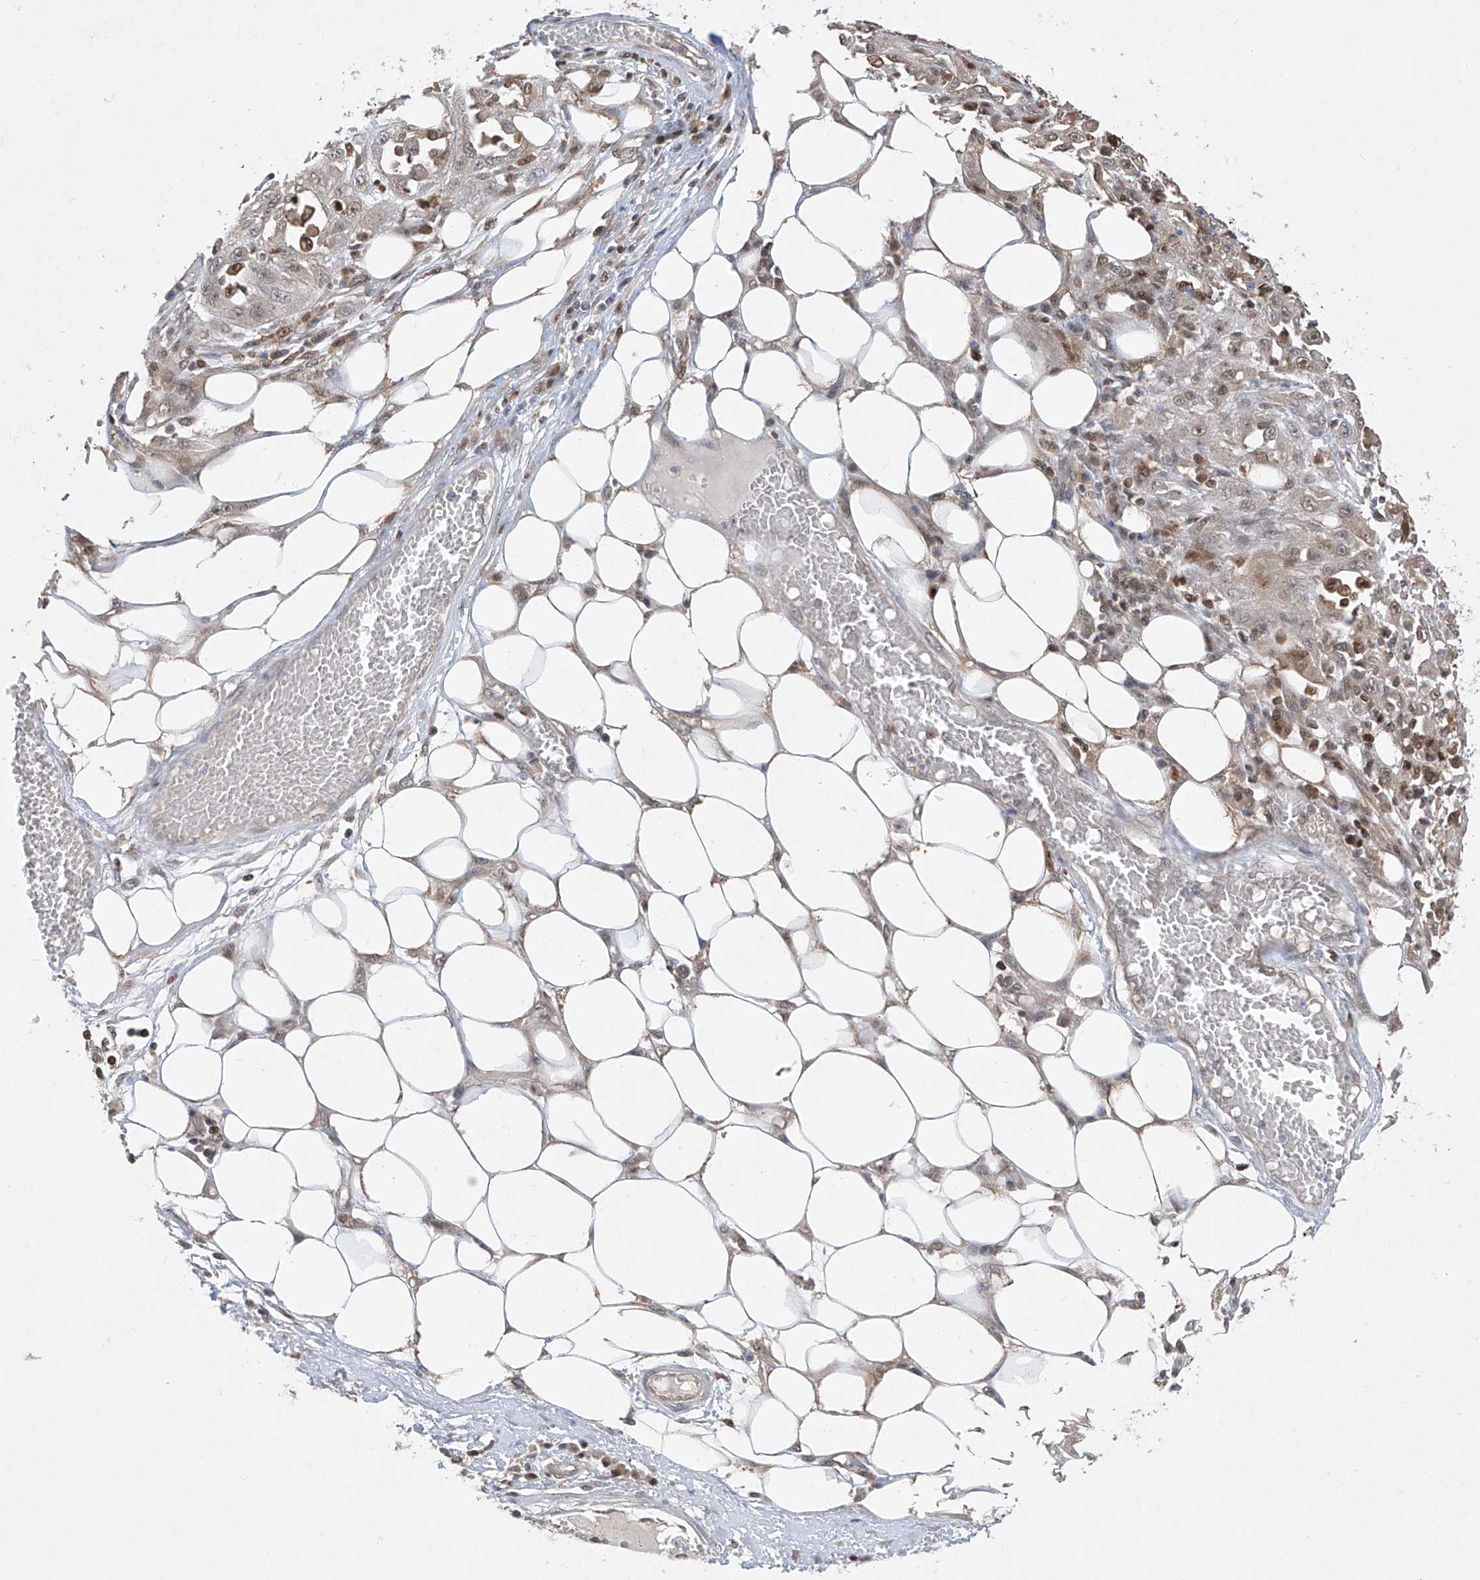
{"staining": {"intensity": "moderate", "quantity": "25%-75%", "location": "nuclear"}, "tissue": "skin cancer", "cell_type": "Tumor cells", "image_type": "cancer", "snomed": [{"axis": "morphology", "description": "Squamous cell carcinoma, NOS"}, {"axis": "morphology", "description": "Squamous cell carcinoma, metastatic, NOS"}, {"axis": "topography", "description": "Skin"}, {"axis": "topography", "description": "Lymph node"}], "caption": "This micrograph displays skin squamous cell carcinoma stained with IHC to label a protein in brown. The nuclear of tumor cells show moderate positivity for the protein. Nuclei are counter-stained blue.", "gene": "ZNF358", "patient": {"sex": "male", "age": 75}}